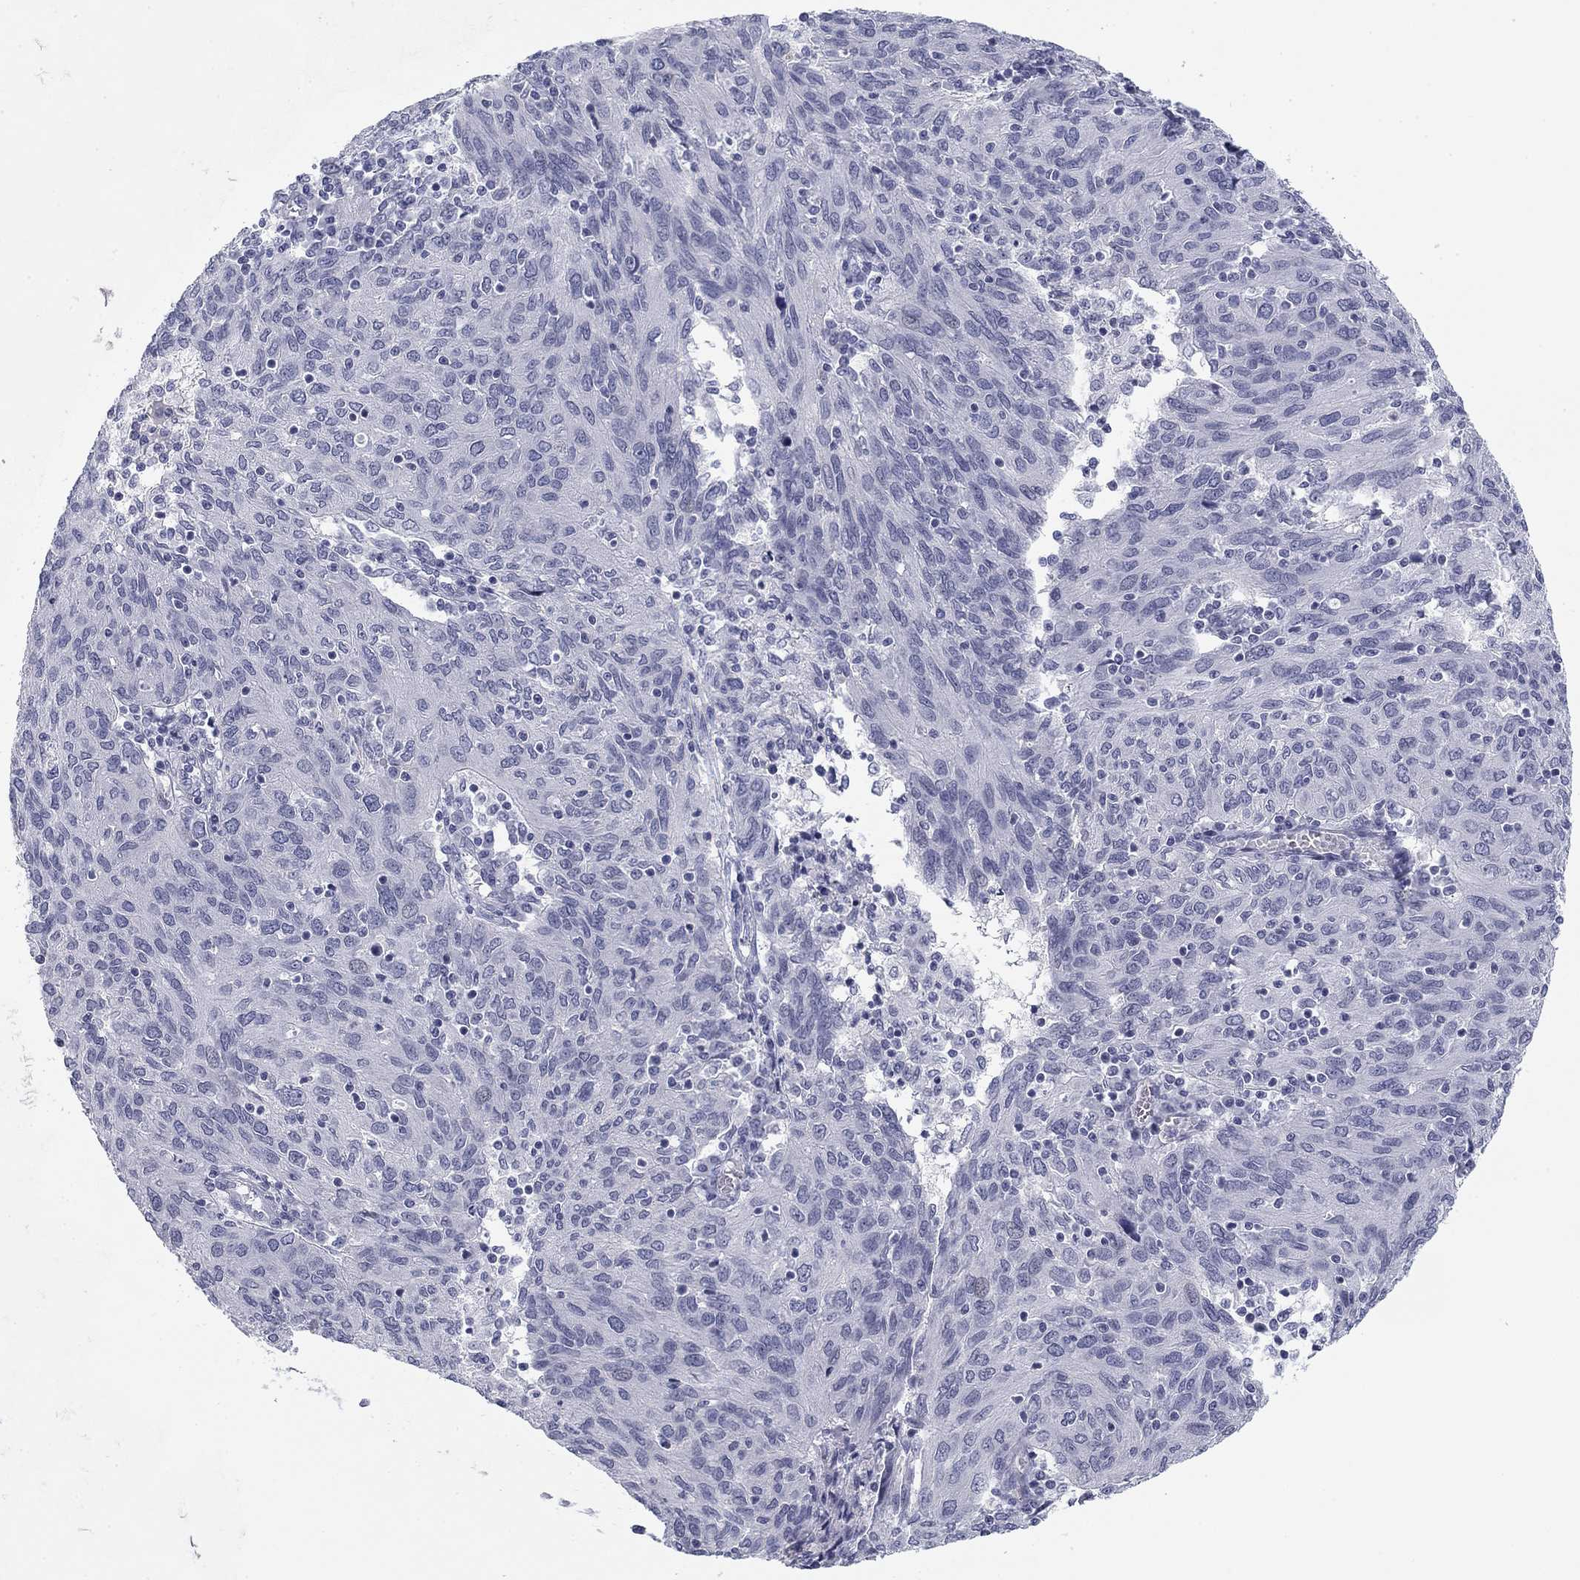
{"staining": {"intensity": "negative", "quantity": "none", "location": "none"}, "tissue": "ovarian cancer", "cell_type": "Tumor cells", "image_type": "cancer", "snomed": [{"axis": "morphology", "description": "Carcinoma, endometroid"}, {"axis": "topography", "description": "Ovary"}], "caption": "The histopathology image demonstrates no staining of tumor cells in ovarian cancer (endometroid carcinoma). (DAB (3,3'-diaminobenzidine) immunohistochemistry, high magnification).", "gene": "PRPH", "patient": {"sex": "female", "age": 50}}